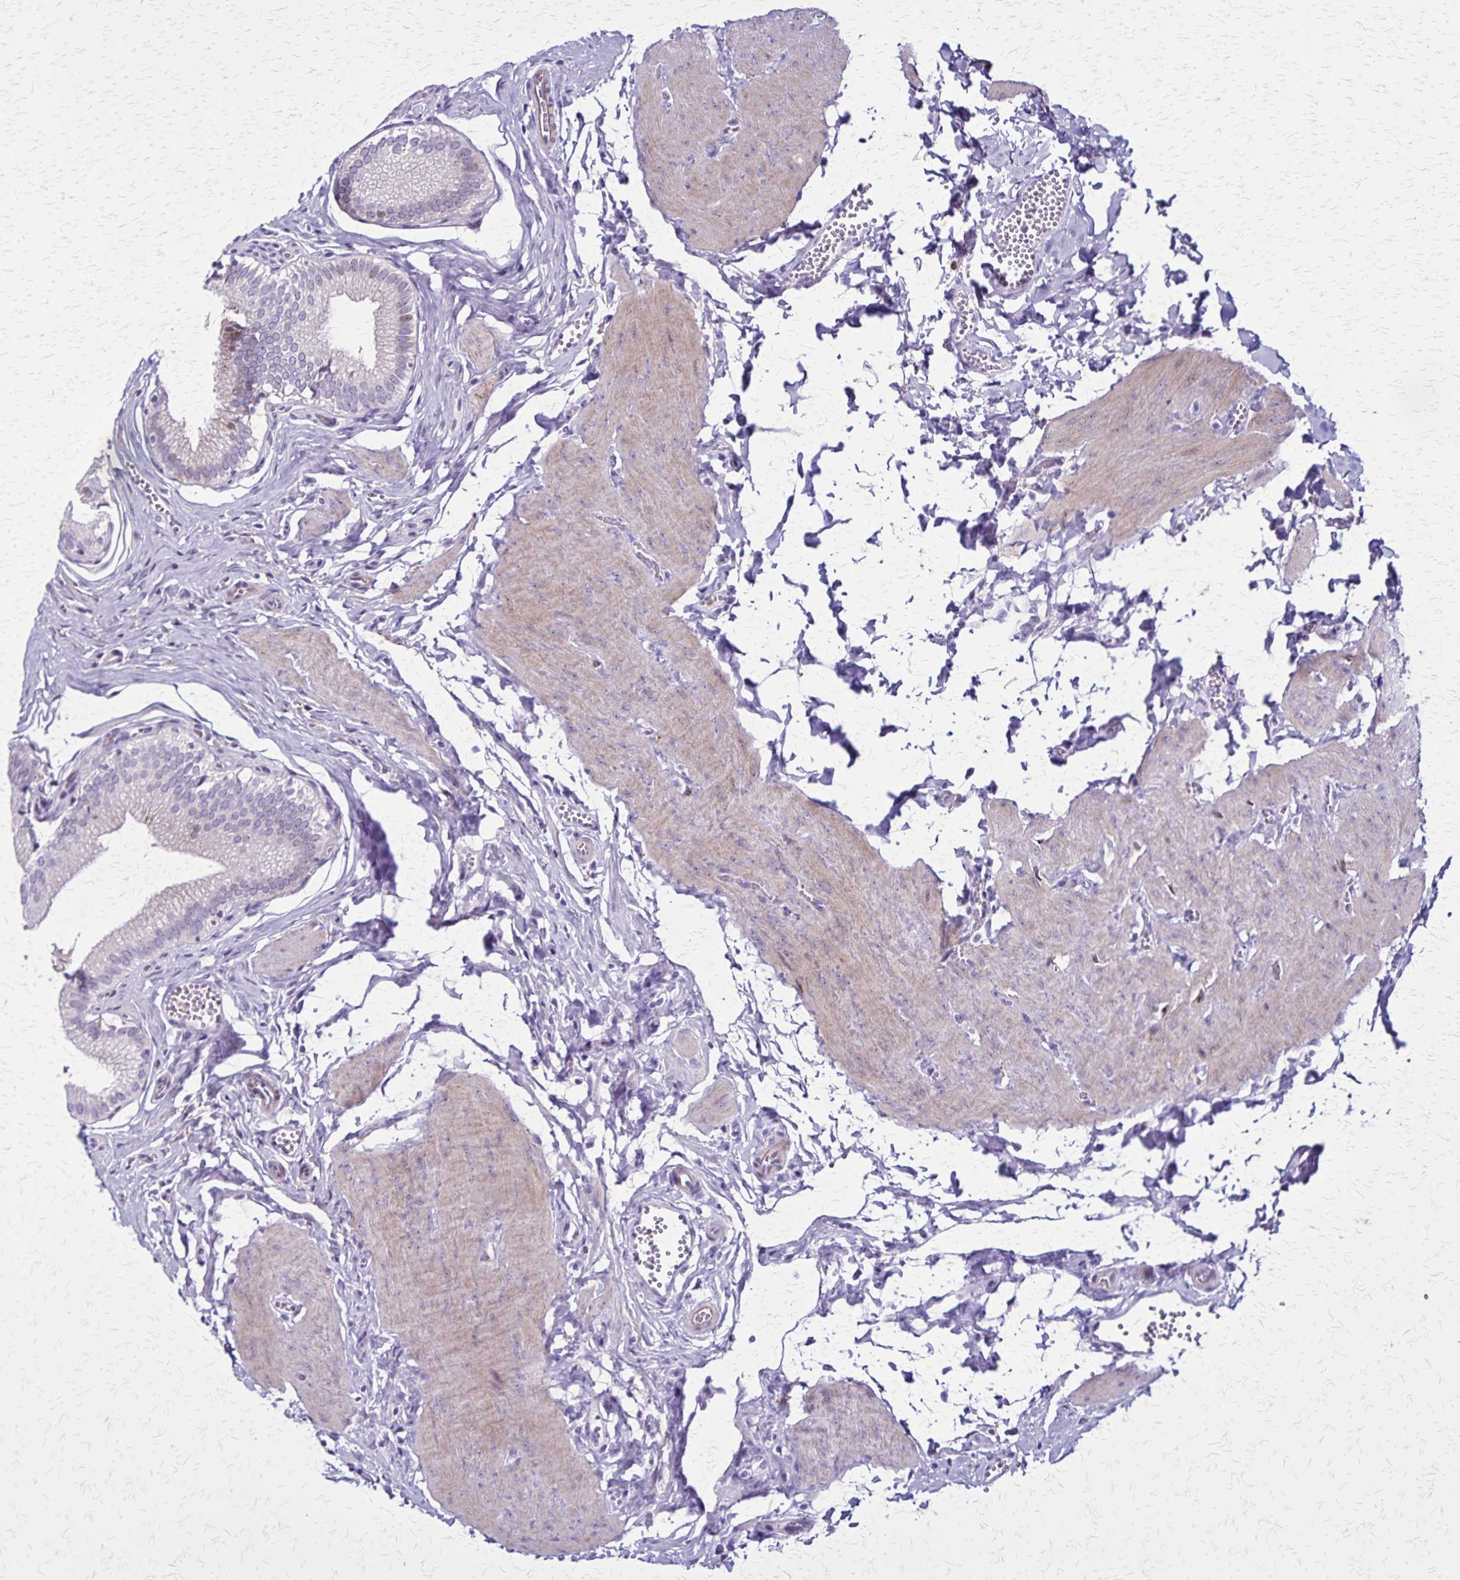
{"staining": {"intensity": "moderate", "quantity": "<25%", "location": "cytoplasmic/membranous,nuclear"}, "tissue": "gallbladder", "cell_type": "Glandular cells", "image_type": "normal", "snomed": [{"axis": "morphology", "description": "Normal tissue, NOS"}, {"axis": "topography", "description": "Gallbladder"}, {"axis": "topography", "description": "Peripheral nerve tissue"}], "caption": "Benign gallbladder was stained to show a protein in brown. There is low levels of moderate cytoplasmic/membranous,nuclear staining in about <25% of glandular cells. (Stains: DAB (3,3'-diaminobenzidine) in brown, nuclei in blue, Microscopy: brightfield microscopy at high magnification).", "gene": "OR51B5", "patient": {"sex": "male", "age": 17}}